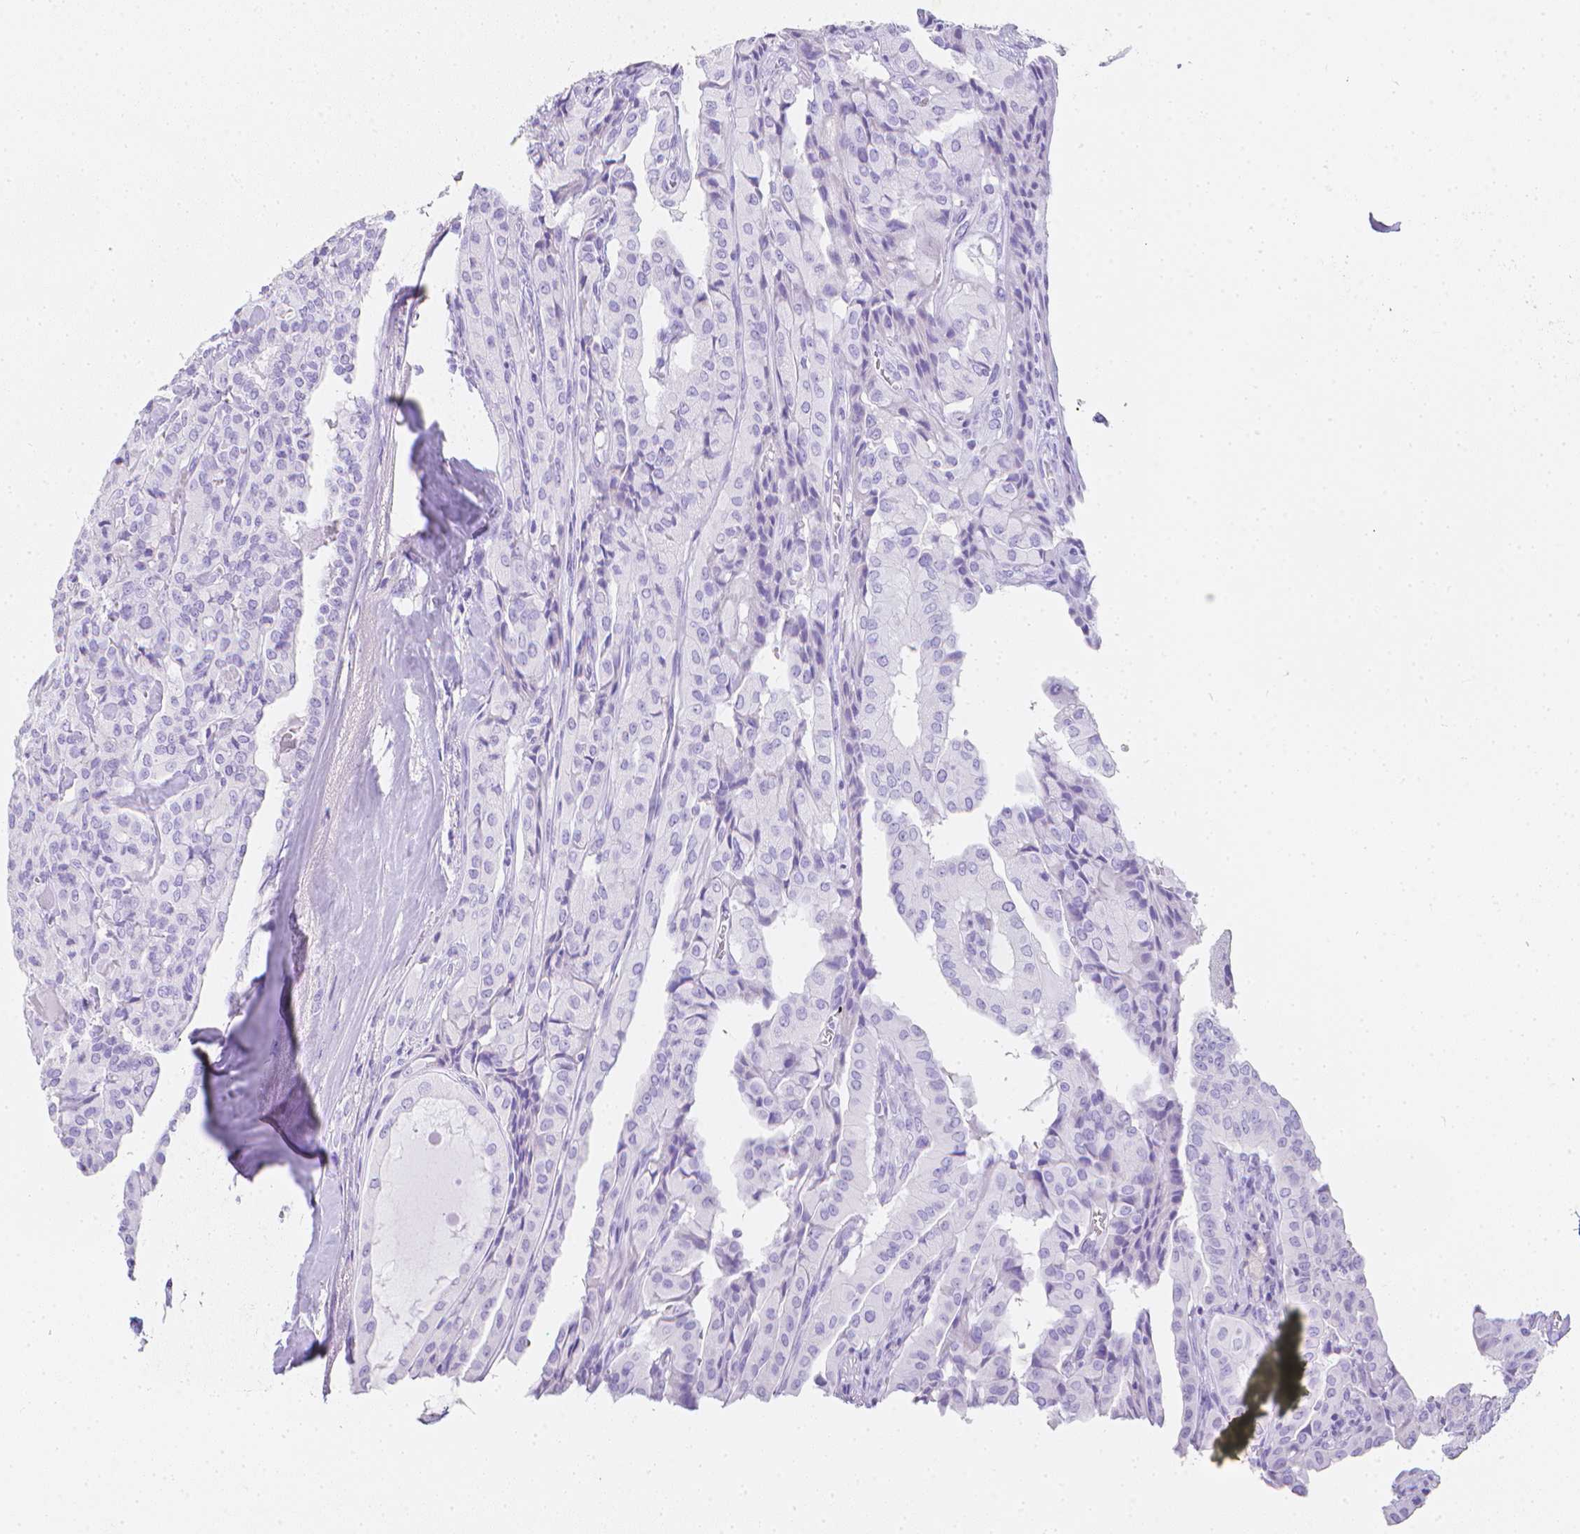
{"staining": {"intensity": "negative", "quantity": "none", "location": "none"}, "tissue": "thyroid cancer", "cell_type": "Tumor cells", "image_type": "cancer", "snomed": [{"axis": "morphology", "description": "Papillary adenocarcinoma, NOS"}, {"axis": "topography", "description": "Thyroid gland"}], "caption": "Thyroid cancer was stained to show a protein in brown. There is no significant expression in tumor cells.", "gene": "LGALS4", "patient": {"sex": "female", "age": 59}}